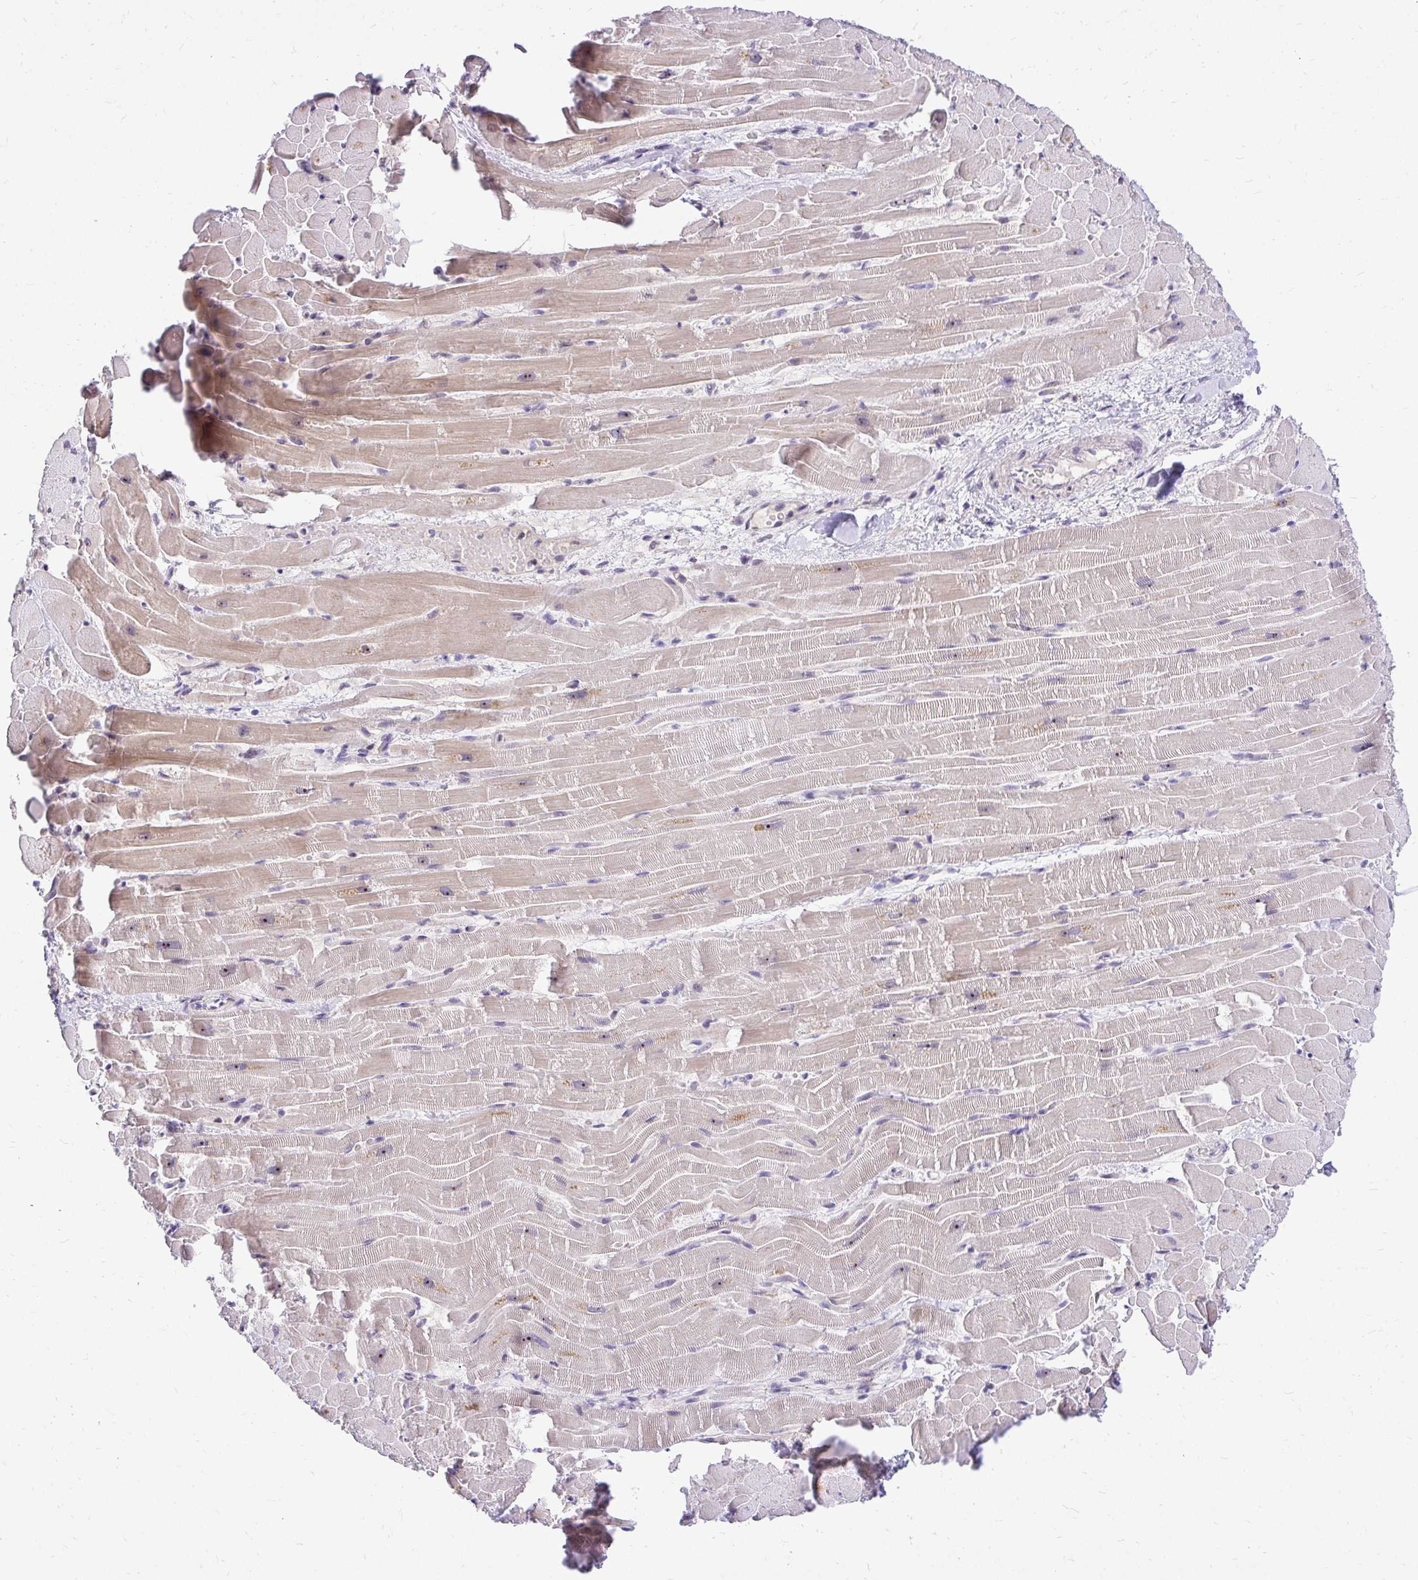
{"staining": {"intensity": "weak", "quantity": "25%-75%", "location": "cytoplasmic/membranous,nuclear"}, "tissue": "heart muscle", "cell_type": "Cardiomyocytes", "image_type": "normal", "snomed": [{"axis": "morphology", "description": "Normal tissue, NOS"}, {"axis": "topography", "description": "Heart"}], "caption": "Cardiomyocytes demonstrate weak cytoplasmic/membranous,nuclear expression in approximately 25%-75% of cells in unremarkable heart muscle. Ihc stains the protein in brown and the nuclei are stained blue.", "gene": "NIFK", "patient": {"sex": "male", "age": 37}}